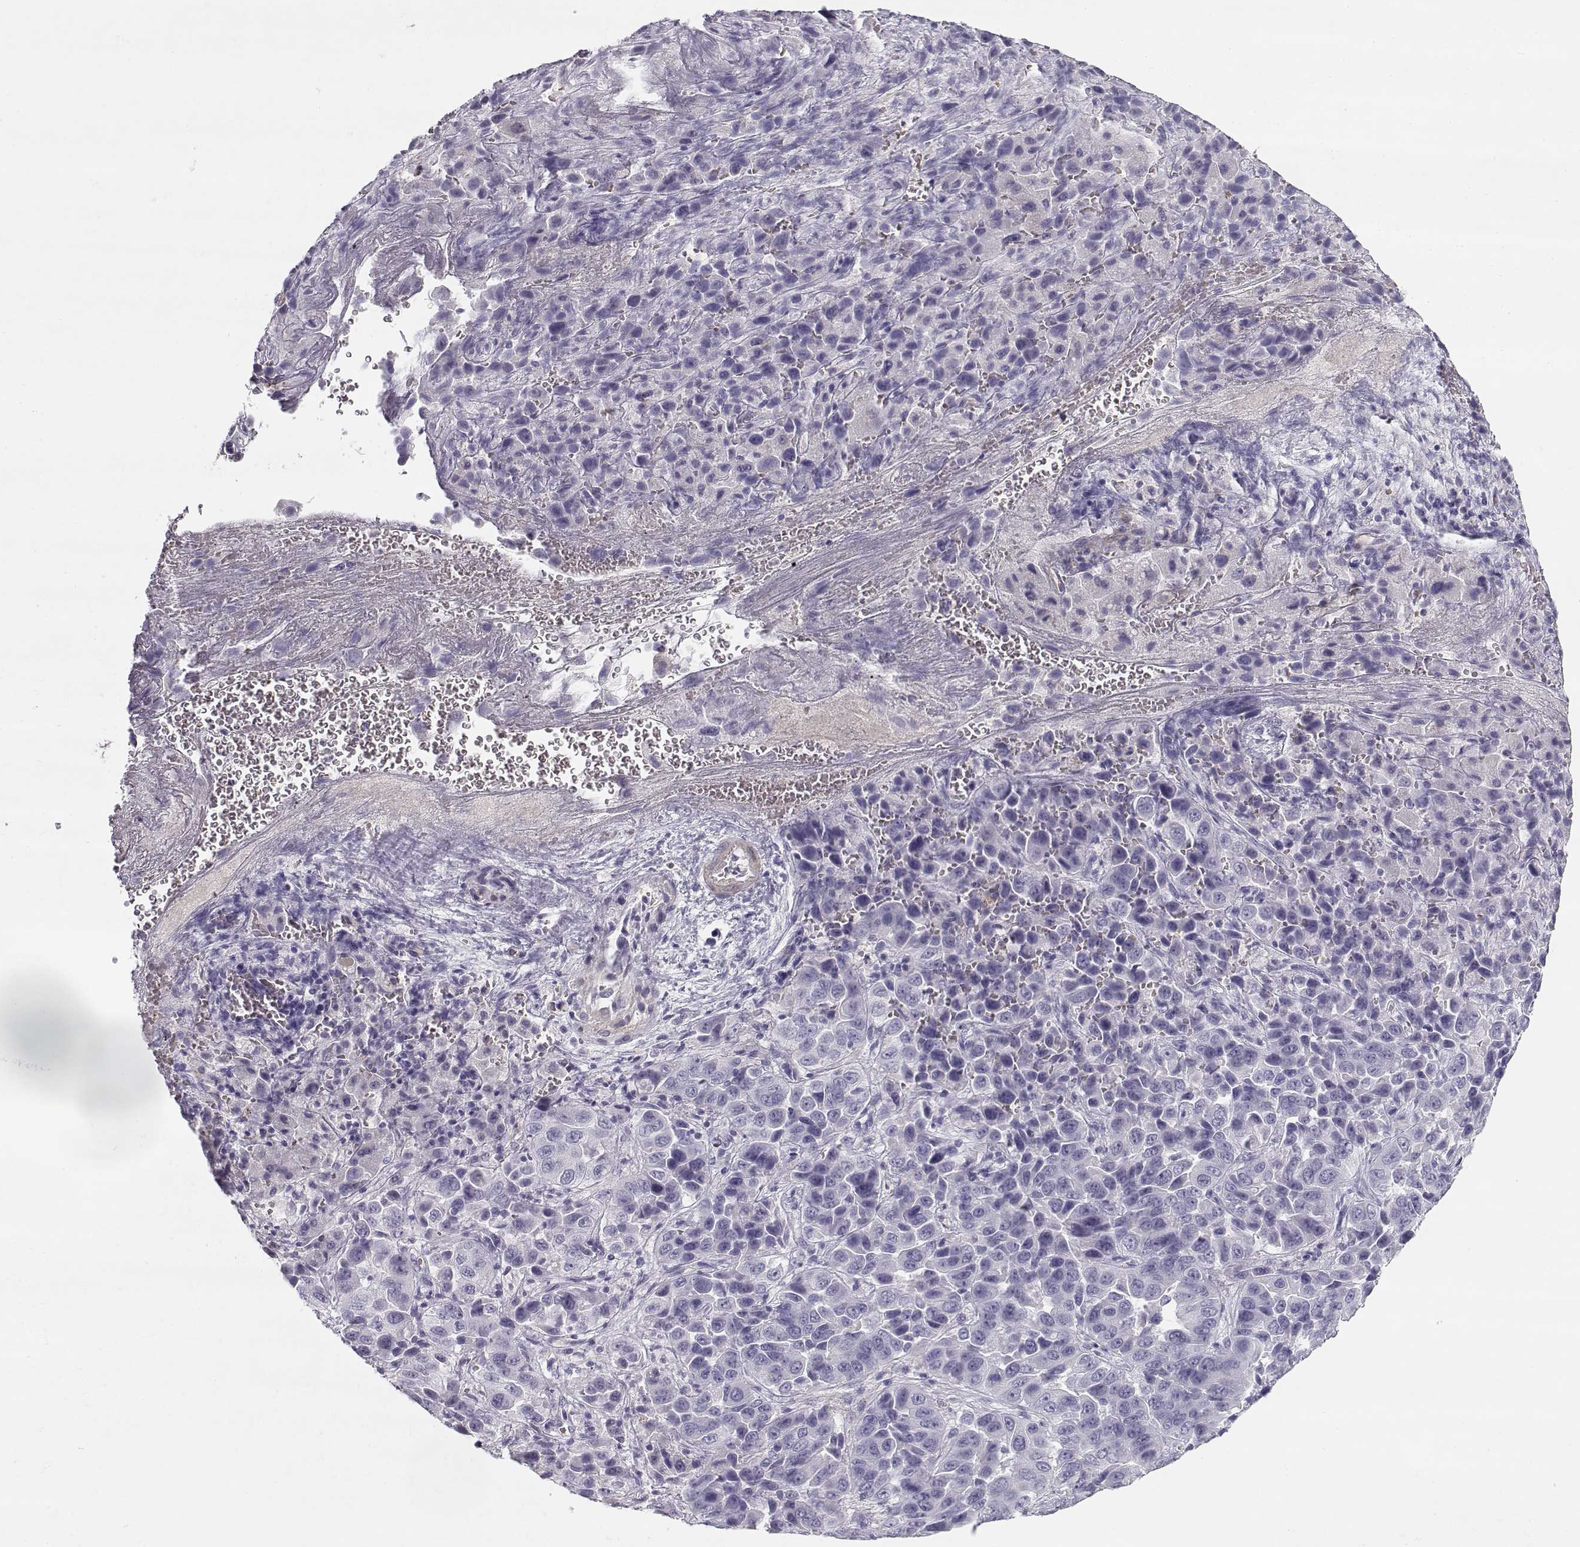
{"staining": {"intensity": "negative", "quantity": "none", "location": "none"}, "tissue": "liver cancer", "cell_type": "Tumor cells", "image_type": "cancer", "snomed": [{"axis": "morphology", "description": "Cholangiocarcinoma"}, {"axis": "topography", "description": "Liver"}], "caption": "There is no significant staining in tumor cells of liver cholangiocarcinoma. (Brightfield microscopy of DAB immunohistochemistry (IHC) at high magnification).", "gene": "MYO1A", "patient": {"sex": "female", "age": 52}}